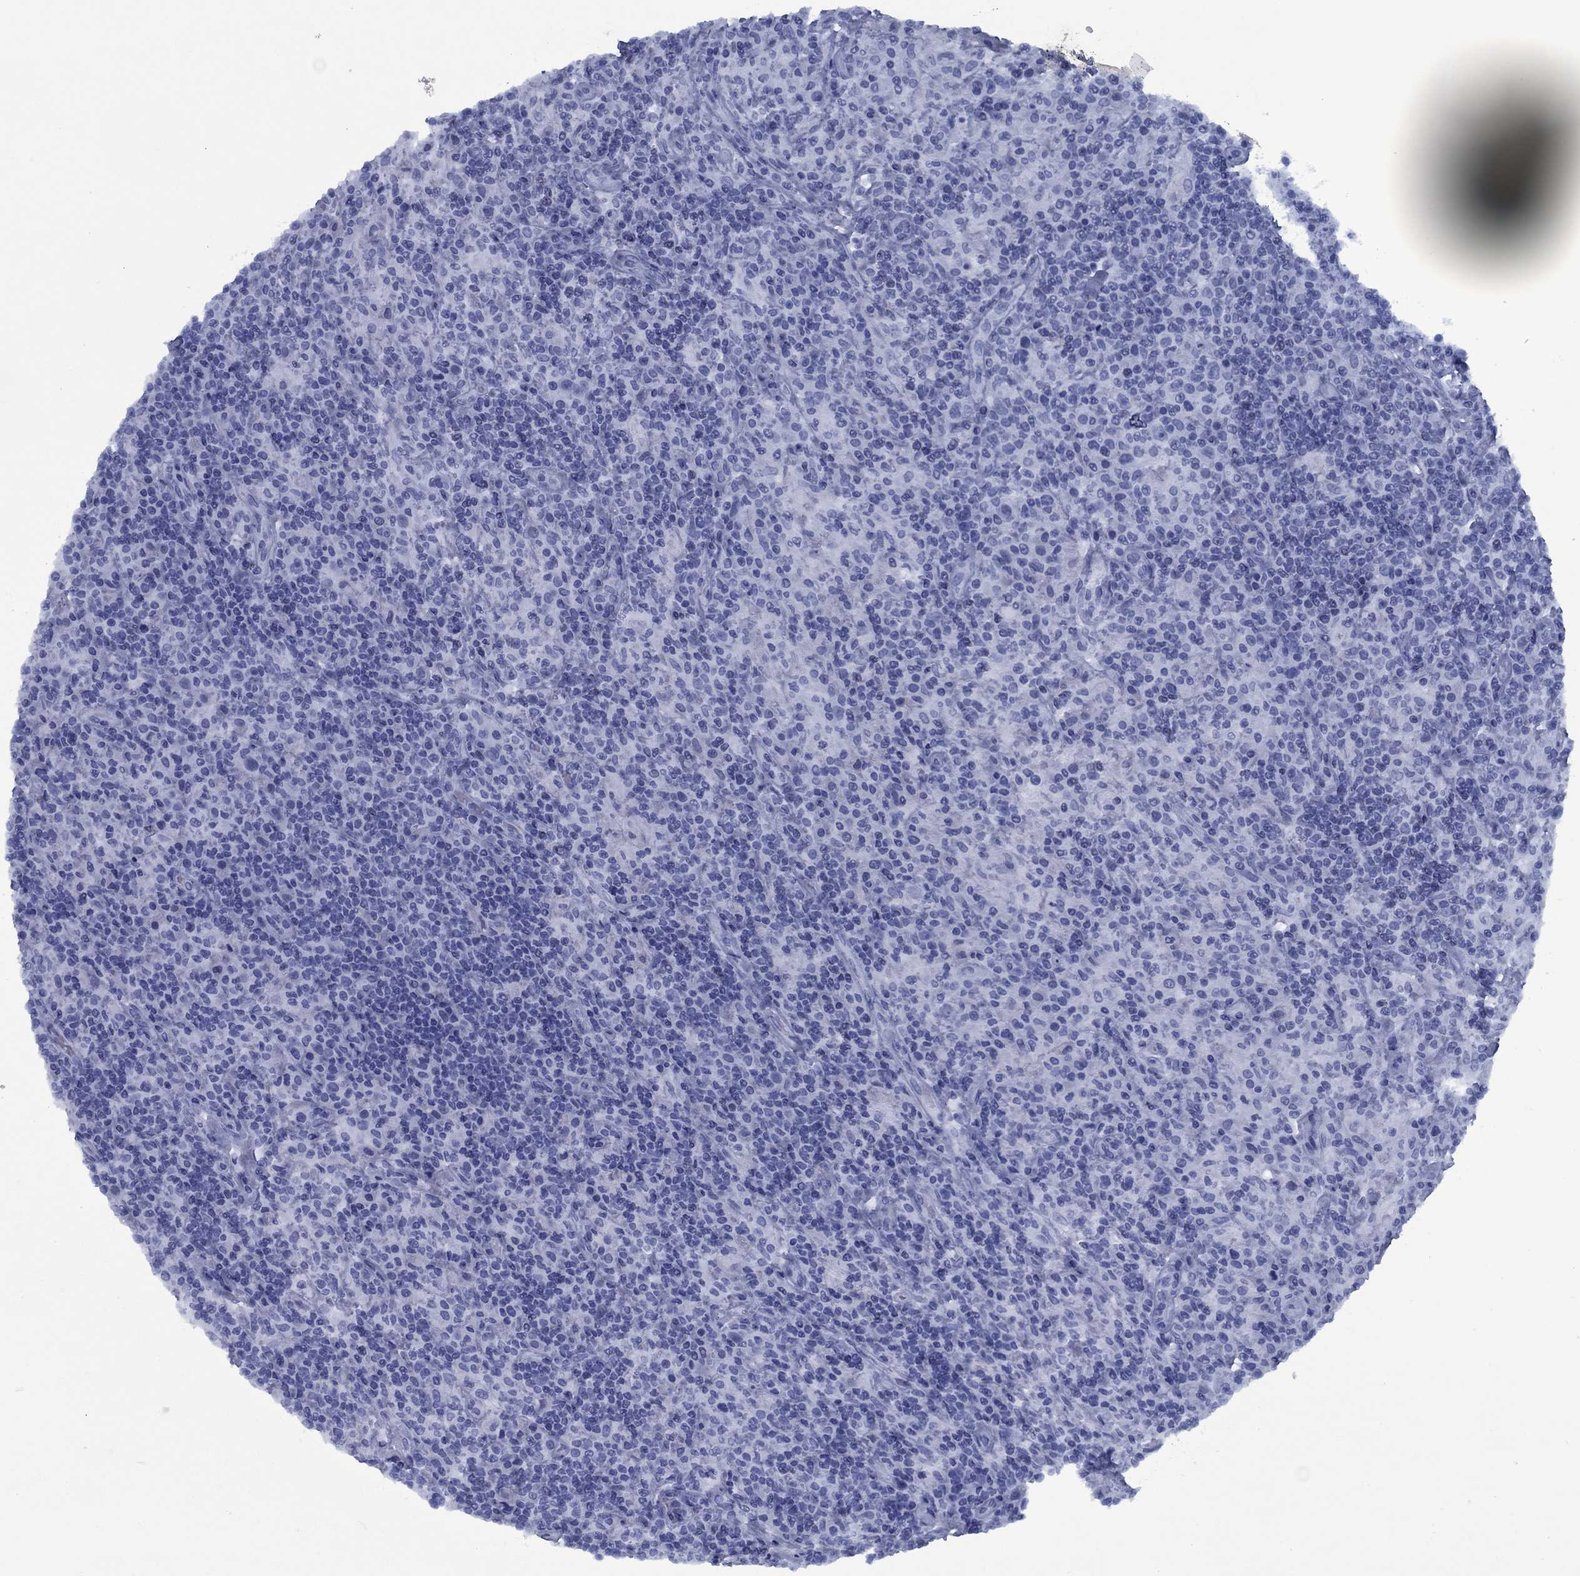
{"staining": {"intensity": "negative", "quantity": "none", "location": "none"}, "tissue": "lymphoma", "cell_type": "Tumor cells", "image_type": "cancer", "snomed": [{"axis": "morphology", "description": "Hodgkin's disease, NOS"}, {"axis": "topography", "description": "Lymph node"}], "caption": "A high-resolution image shows immunohistochemistry staining of lymphoma, which shows no significant positivity in tumor cells.", "gene": "PNMA8A", "patient": {"sex": "male", "age": 70}}